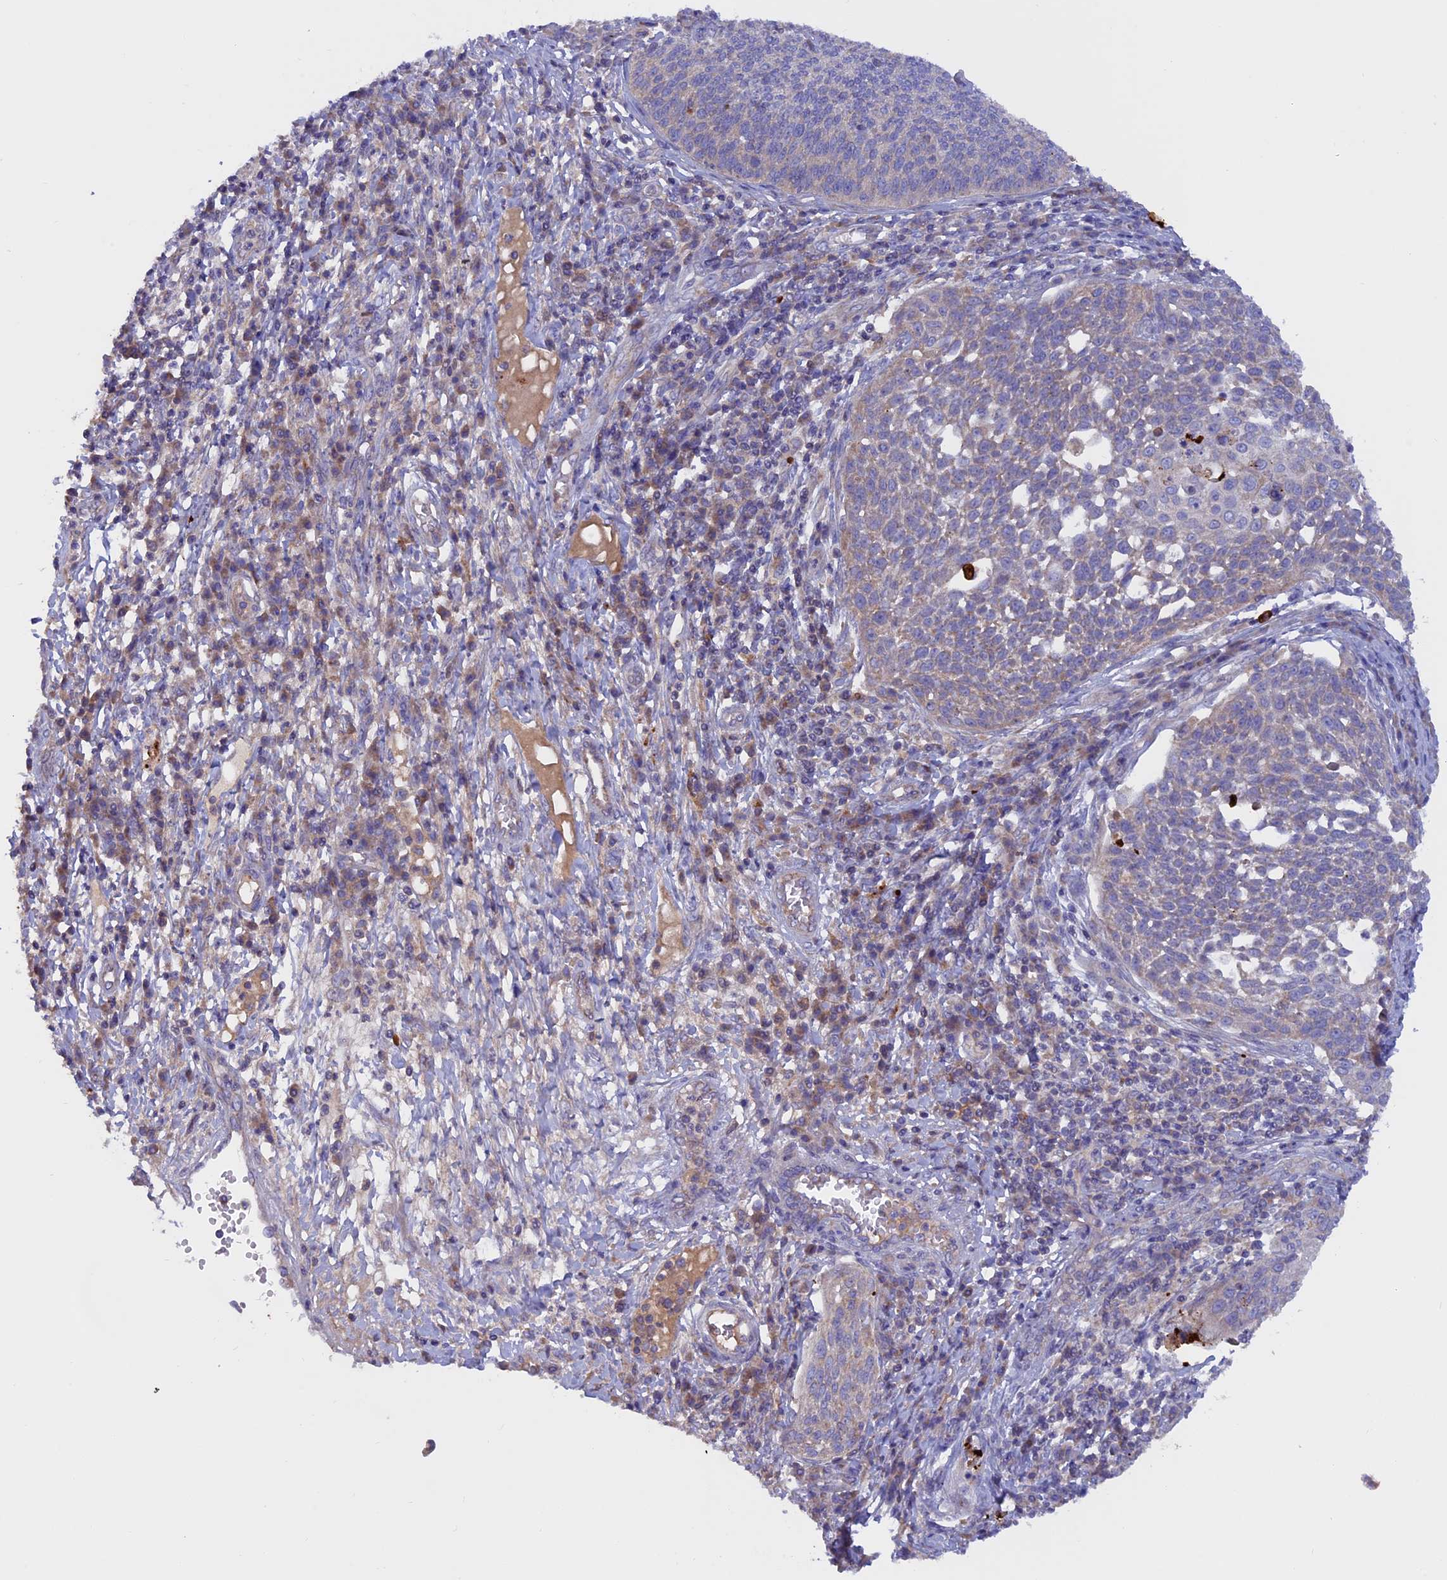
{"staining": {"intensity": "negative", "quantity": "none", "location": "none"}, "tissue": "cervical cancer", "cell_type": "Tumor cells", "image_type": "cancer", "snomed": [{"axis": "morphology", "description": "Squamous cell carcinoma, NOS"}, {"axis": "topography", "description": "Cervix"}], "caption": "Immunohistochemistry histopathology image of neoplastic tissue: human cervical cancer stained with DAB (3,3'-diaminobenzidine) shows no significant protein expression in tumor cells. Nuclei are stained in blue.", "gene": "PTPN9", "patient": {"sex": "female", "age": 34}}